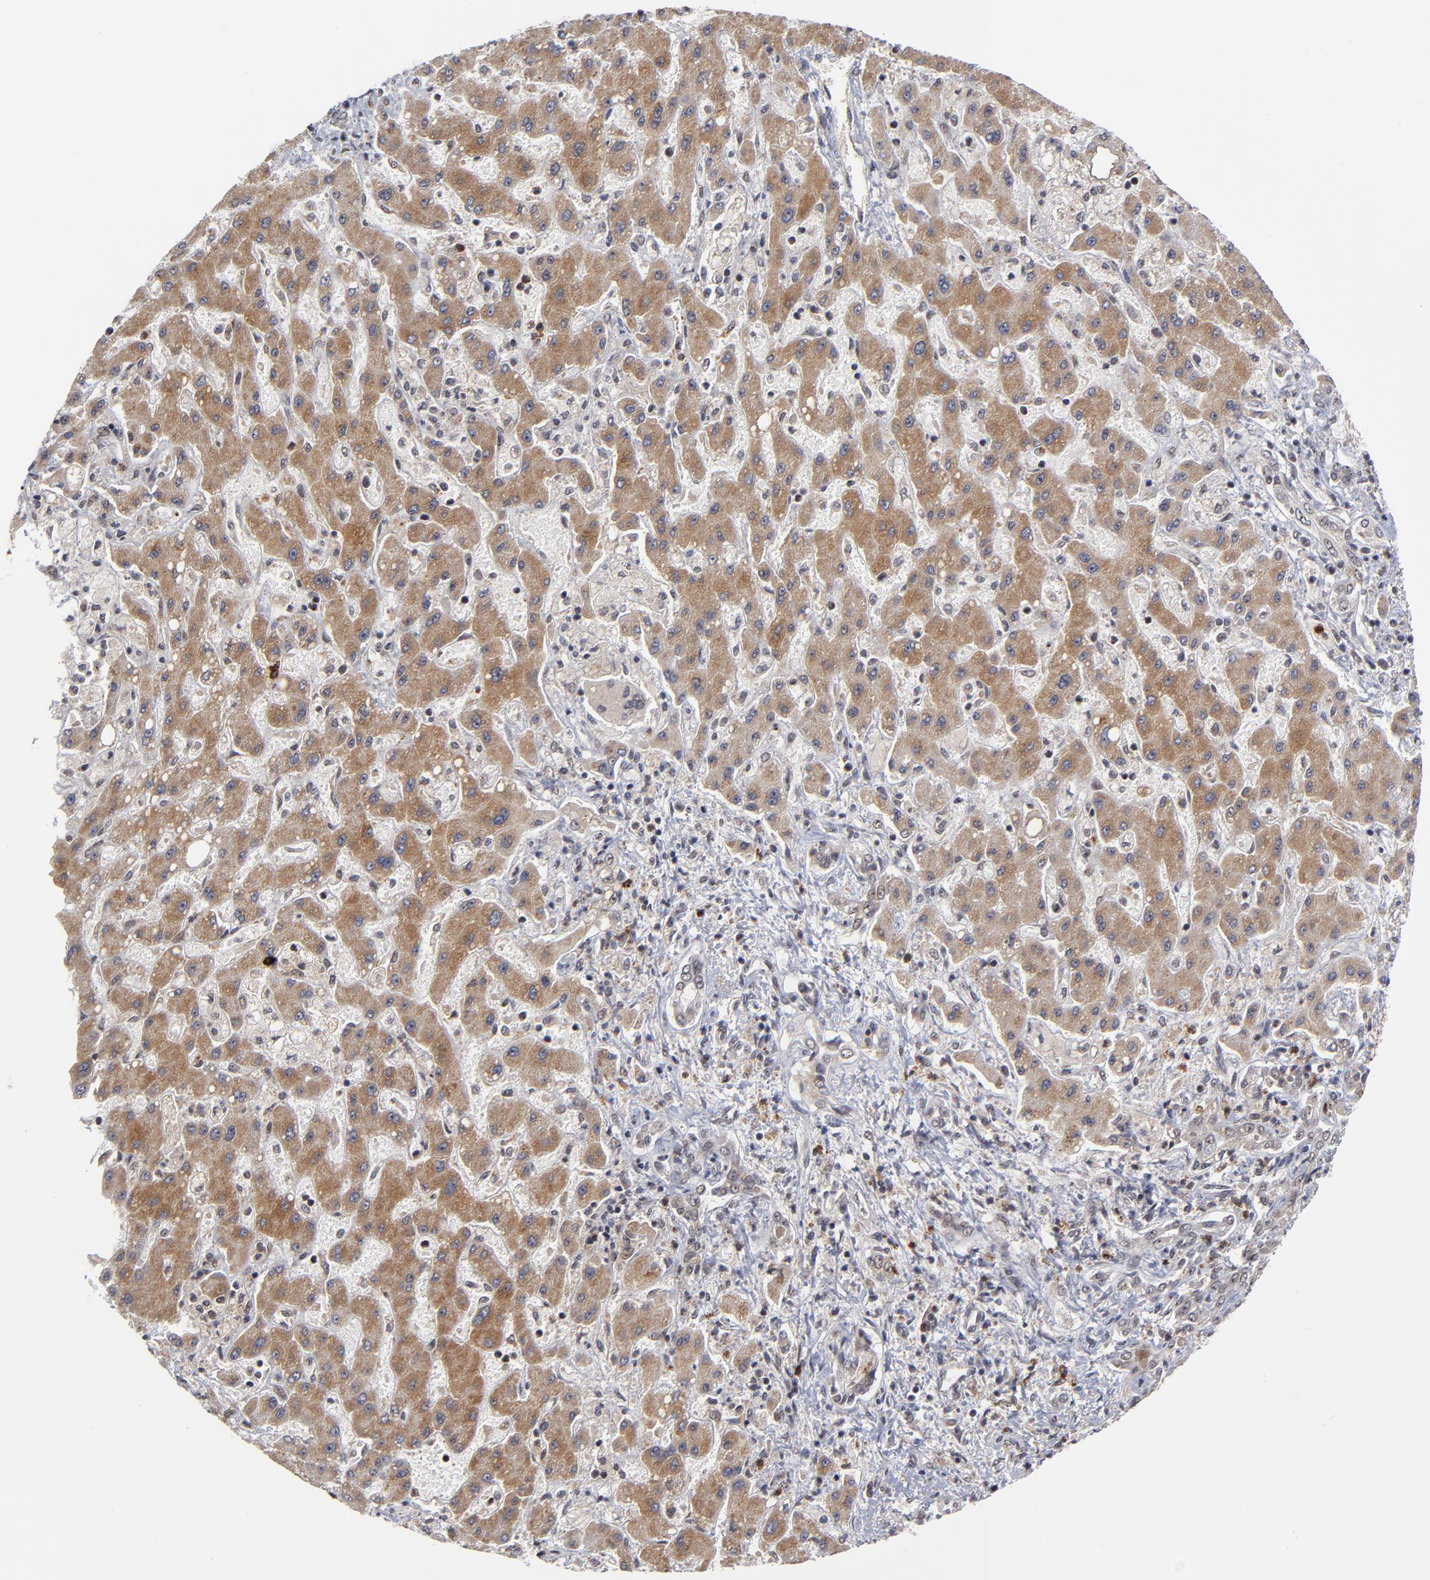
{"staining": {"intensity": "moderate", "quantity": ">75%", "location": "cytoplasmic/membranous"}, "tissue": "liver cancer", "cell_type": "Tumor cells", "image_type": "cancer", "snomed": [{"axis": "morphology", "description": "Cholangiocarcinoma"}, {"axis": "topography", "description": "Liver"}], "caption": "Human liver cancer stained for a protein (brown) displays moderate cytoplasmic/membranous positive staining in about >75% of tumor cells.", "gene": "ZNF419", "patient": {"sex": "male", "age": 50}}